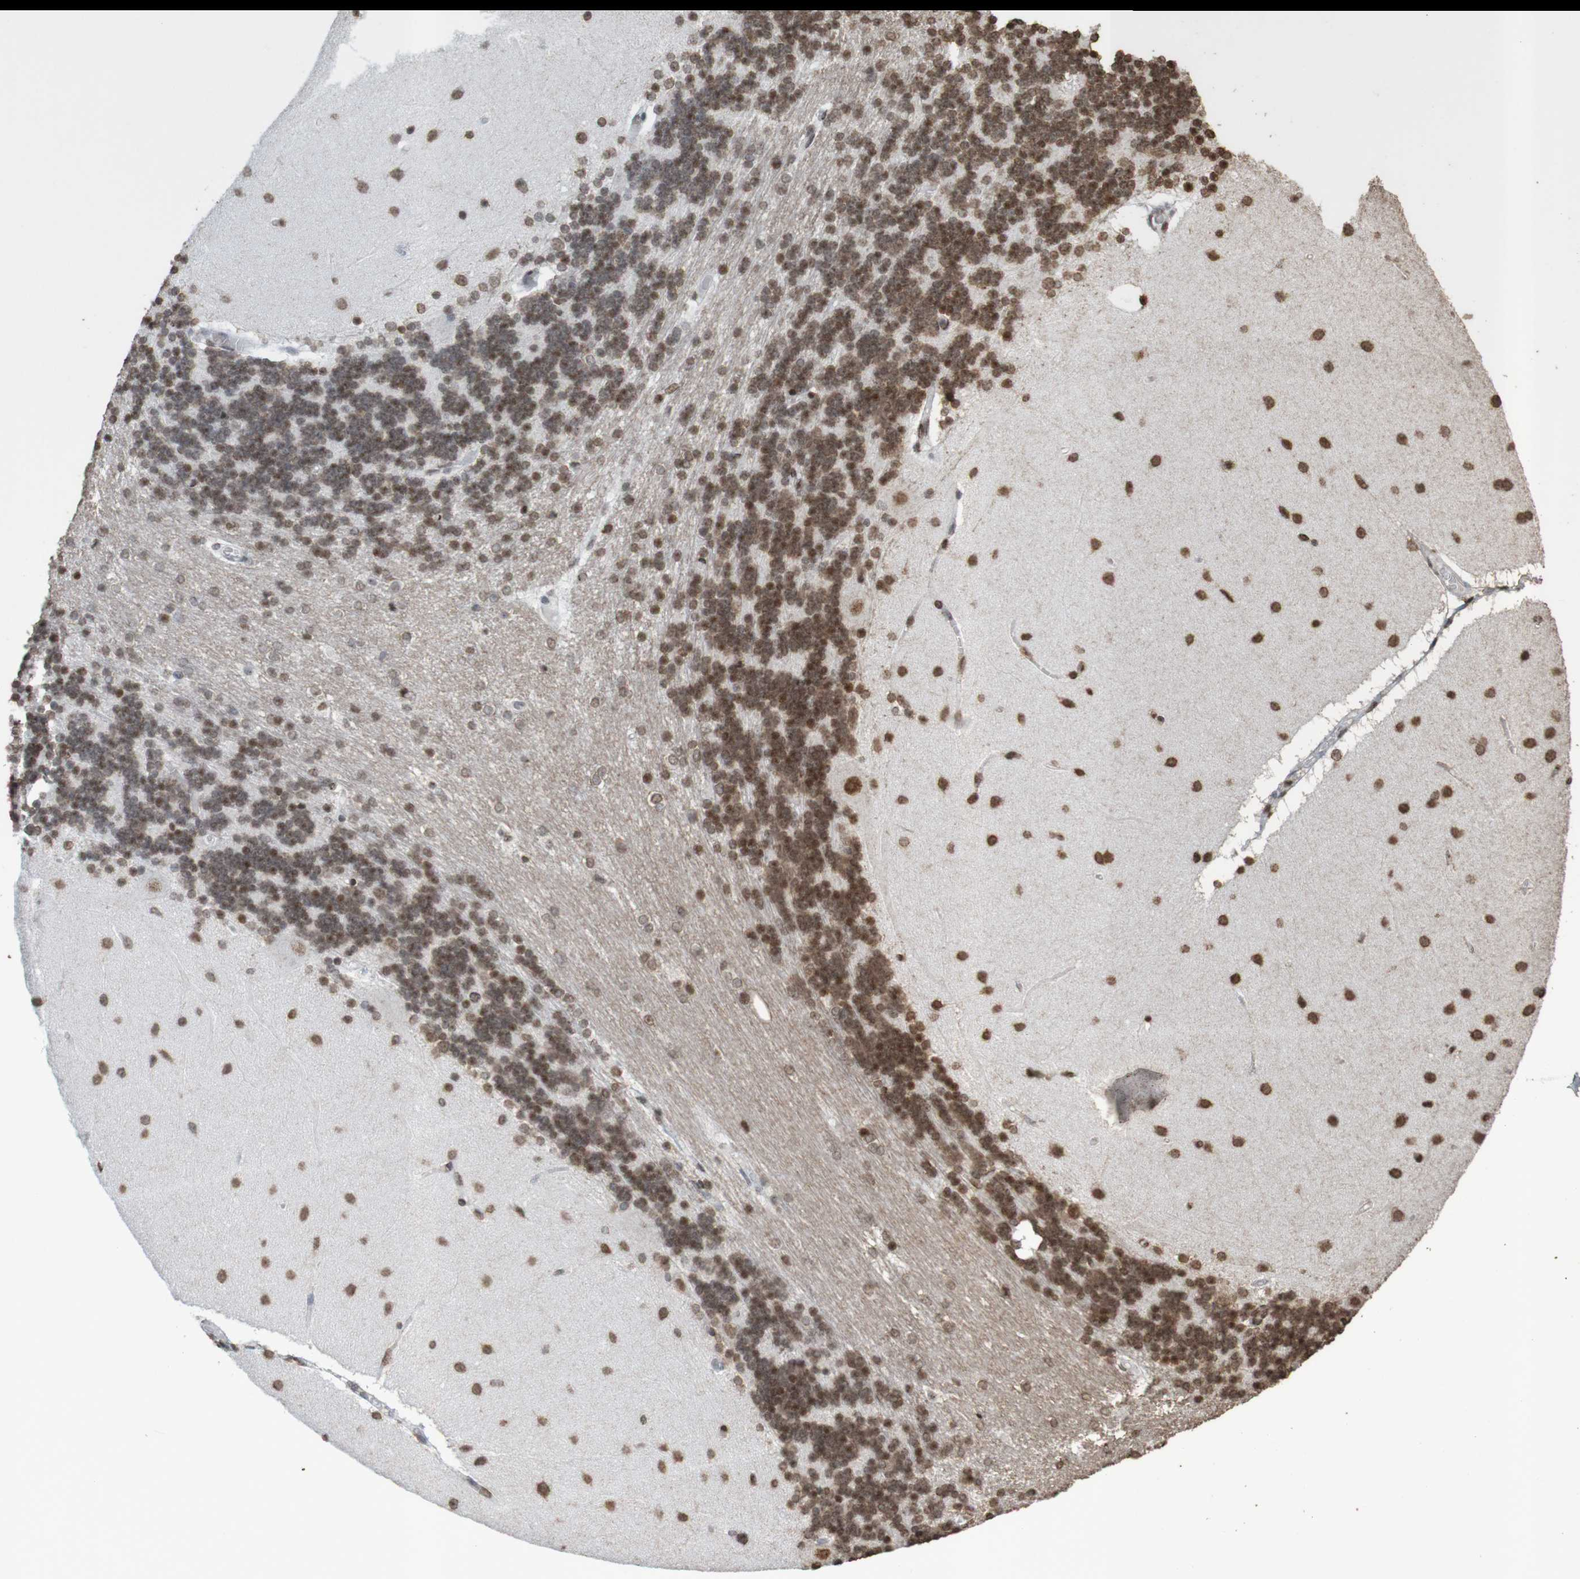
{"staining": {"intensity": "strong", "quantity": ">75%", "location": "nuclear"}, "tissue": "cerebellum", "cell_type": "Cells in granular layer", "image_type": "normal", "snomed": [{"axis": "morphology", "description": "Normal tissue, NOS"}, {"axis": "topography", "description": "Cerebellum"}], "caption": "About >75% of cells in granular layer in normal human cerebellum display strong nuclear protein positivity as visualized by brown immunohistochemical staining.", "gene": "GFI1", "patient": {"sex": "female", "age": 54}}